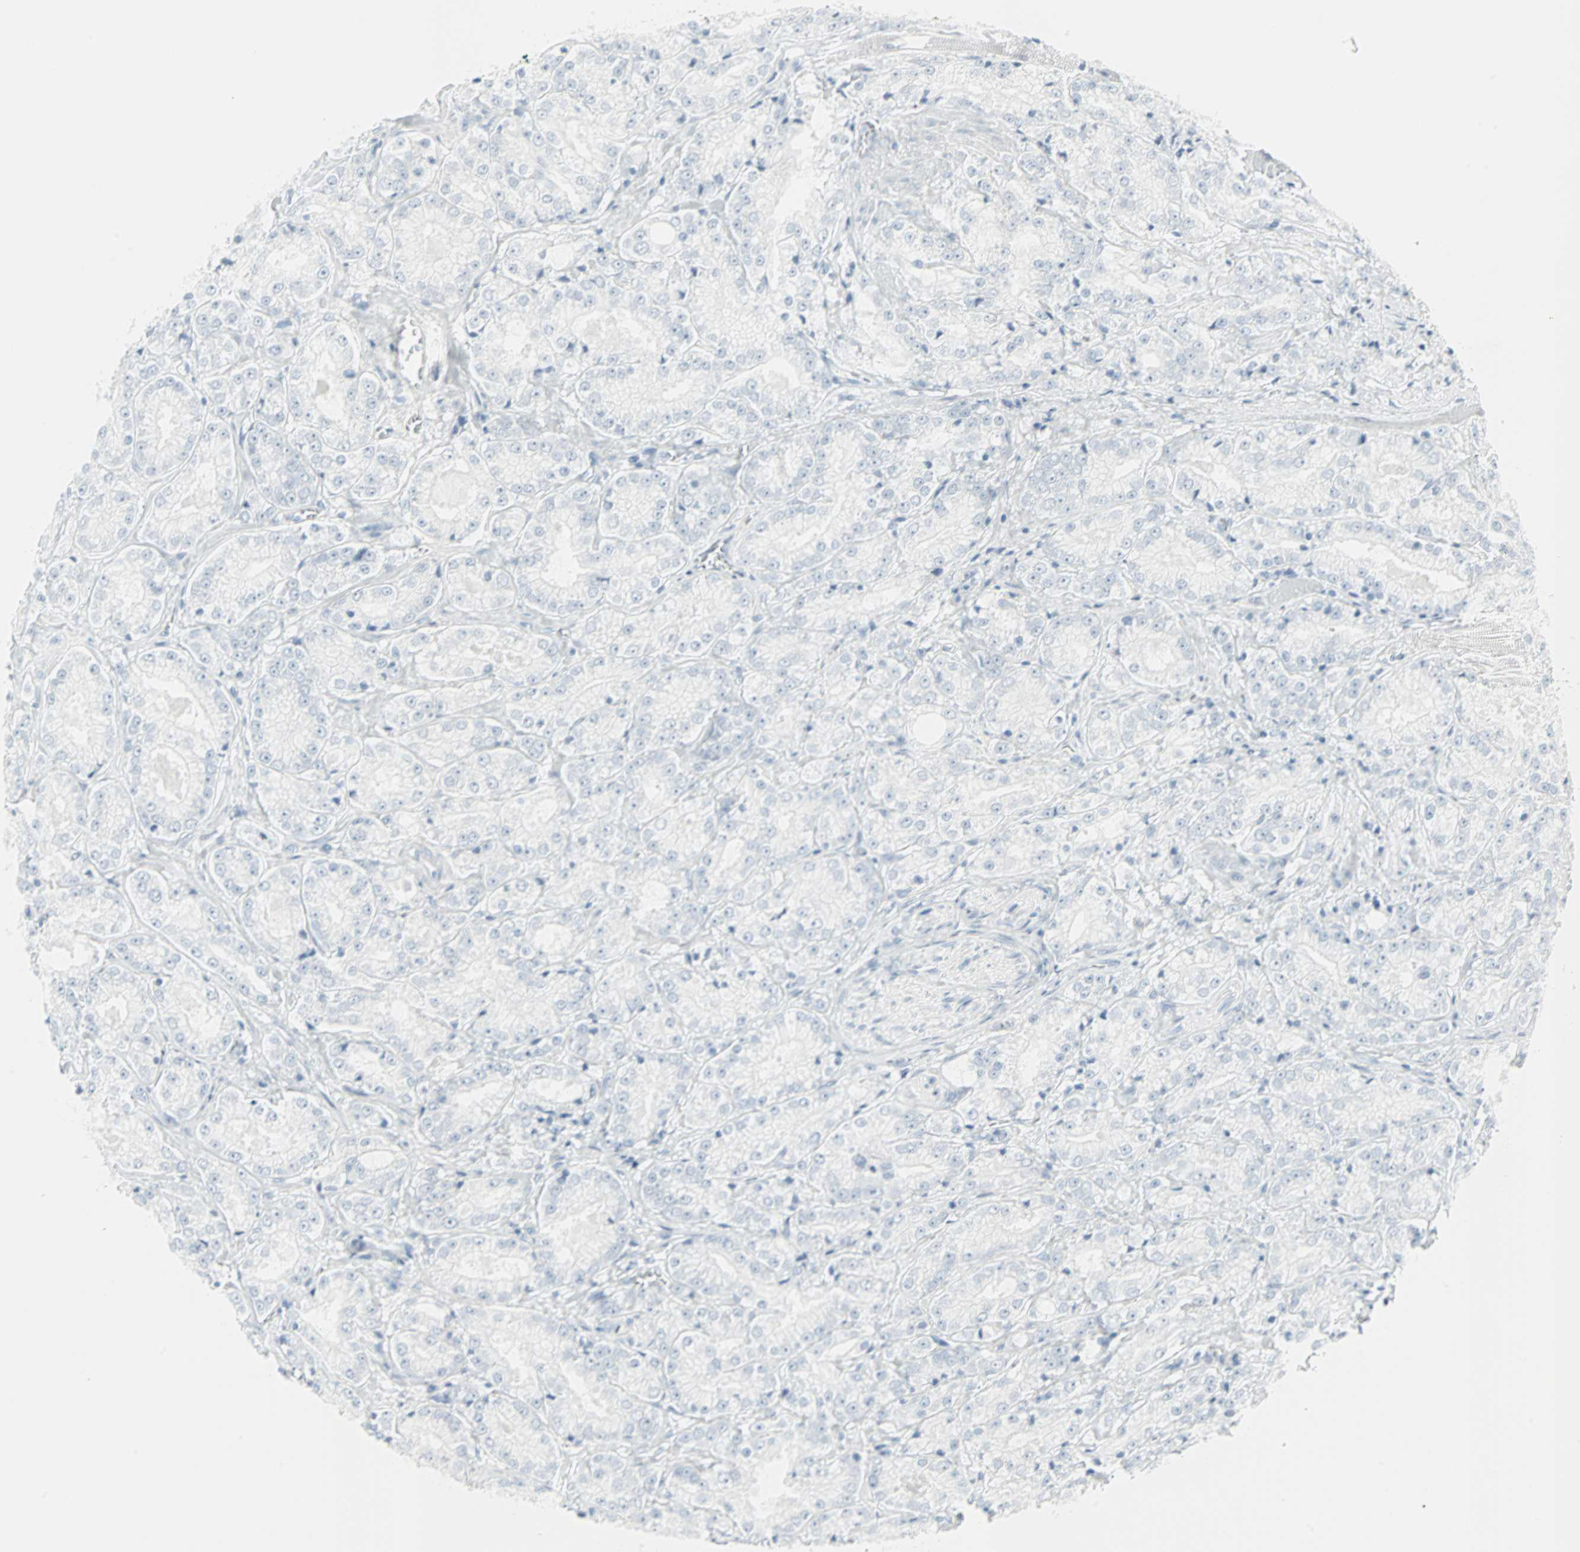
{"staining": {"intensity": "negative", "quantity": "none", "location": "none"}, "tissue": "prostate cancer", "cell_type": "Tumor cells", "image_type": "cancer", "snomed": [{"axis": "morphology", "description": "Adenocarcinoma, High grade"}, {"axis": "topography", "description": "Prostate"}], "caption": "Tumor cells show no significant protein staining in prostate cancer (high-grade adenocarcinoma).", "gene": "LANCL3", "patient": {"sex": "male", "age": 73}}